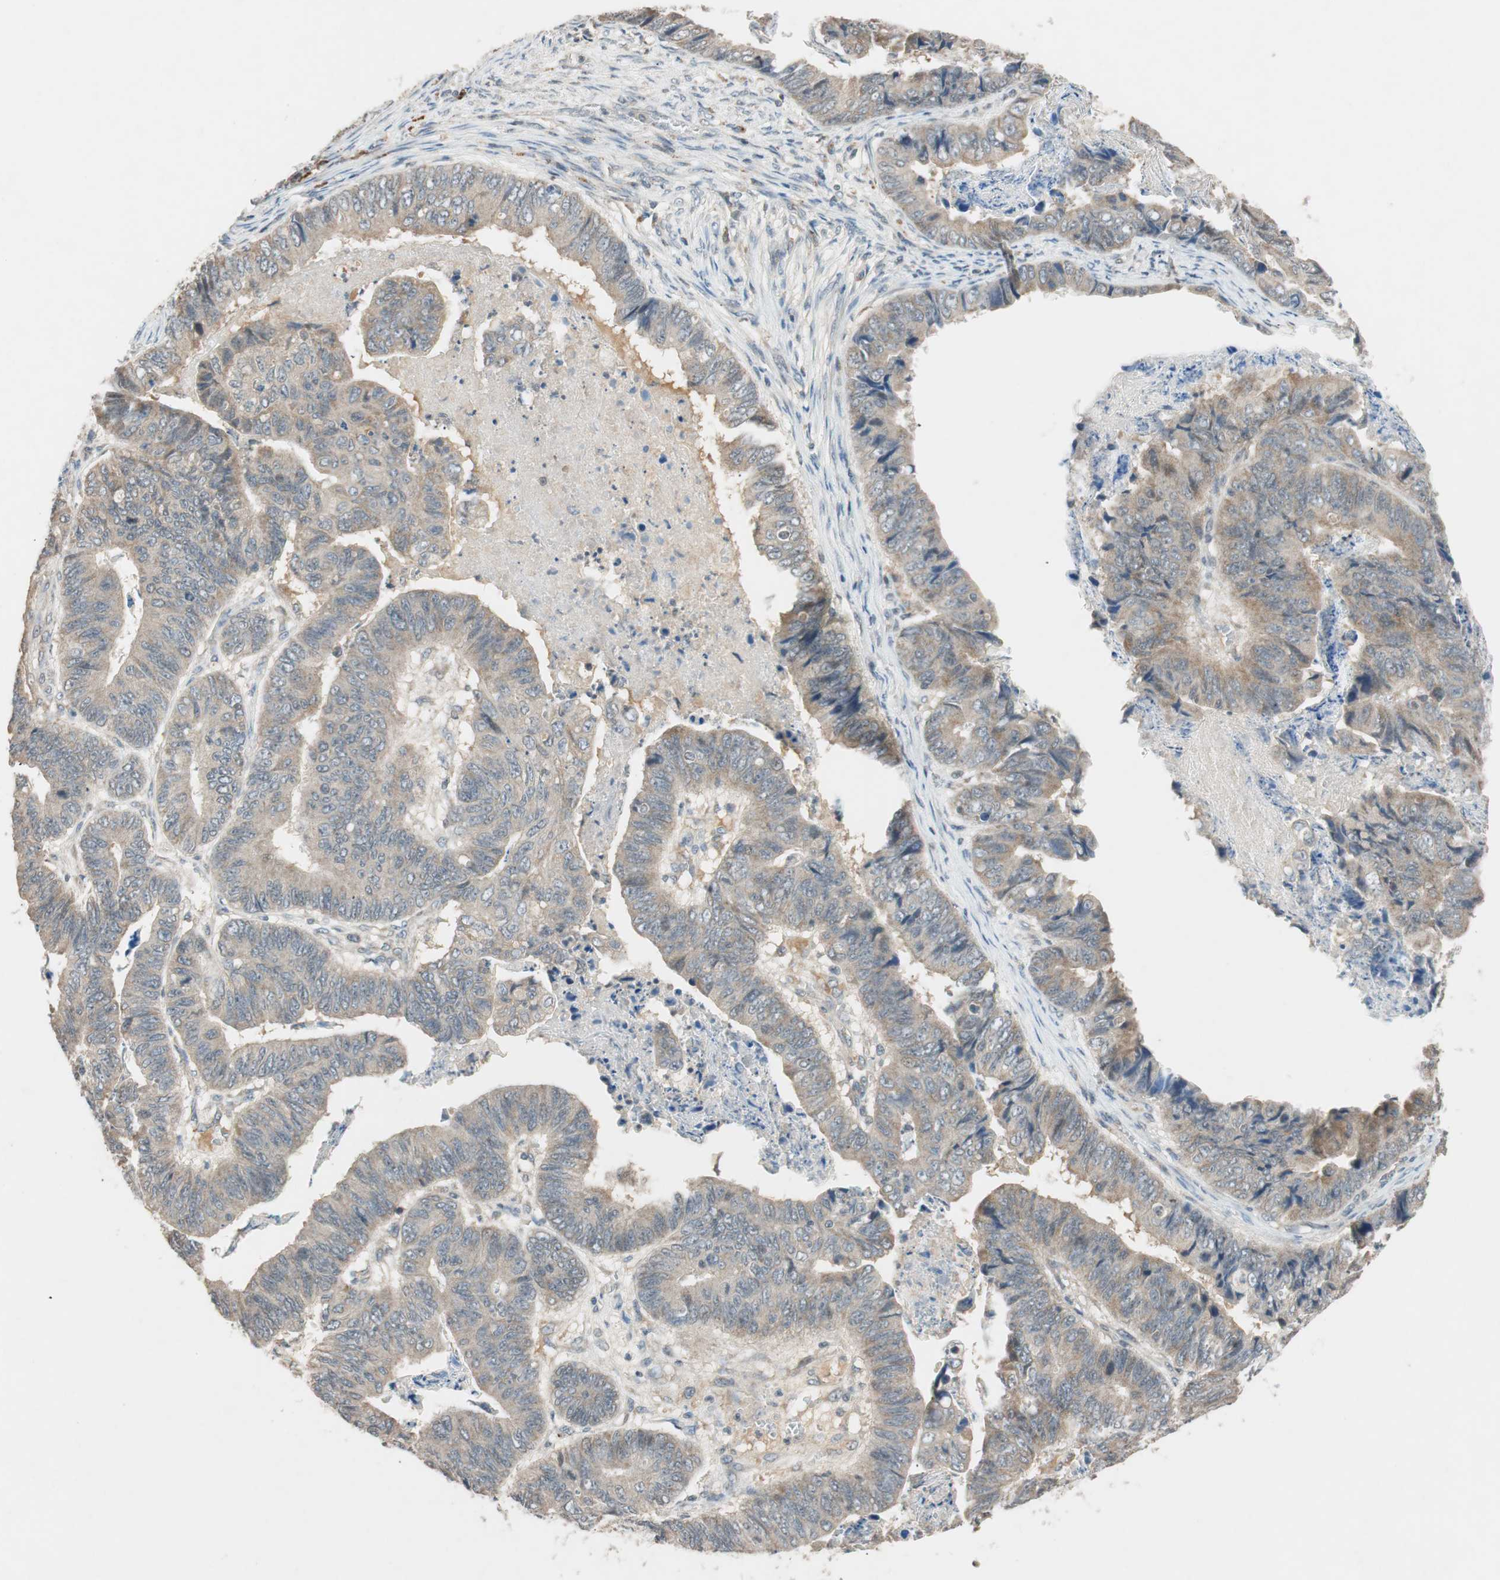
{"staining": {"intensity": "weak", "quantity": ">75%", "location": "cytoplasmic/membranous"}, "tissue": "stomach cancer", "cell_type": "Tumor cells", "image_type": "cancer", "snomed": [{"axis": "morphology", "description": "Adenocarcinoma, NOS"}, {"axis": "topography", "description": "Stomach, lower"}], "caption": "Brown immunohistochemical staining in adenocarcinoma (stomach) displays weak cytoplasmic/membranous staining in about >75% of tumor cells. (brown staining indicates protein expression, while blue staining denotes nuclei).", "gene": "GLB1", "patient": {"sex": "male", "age": 77}}